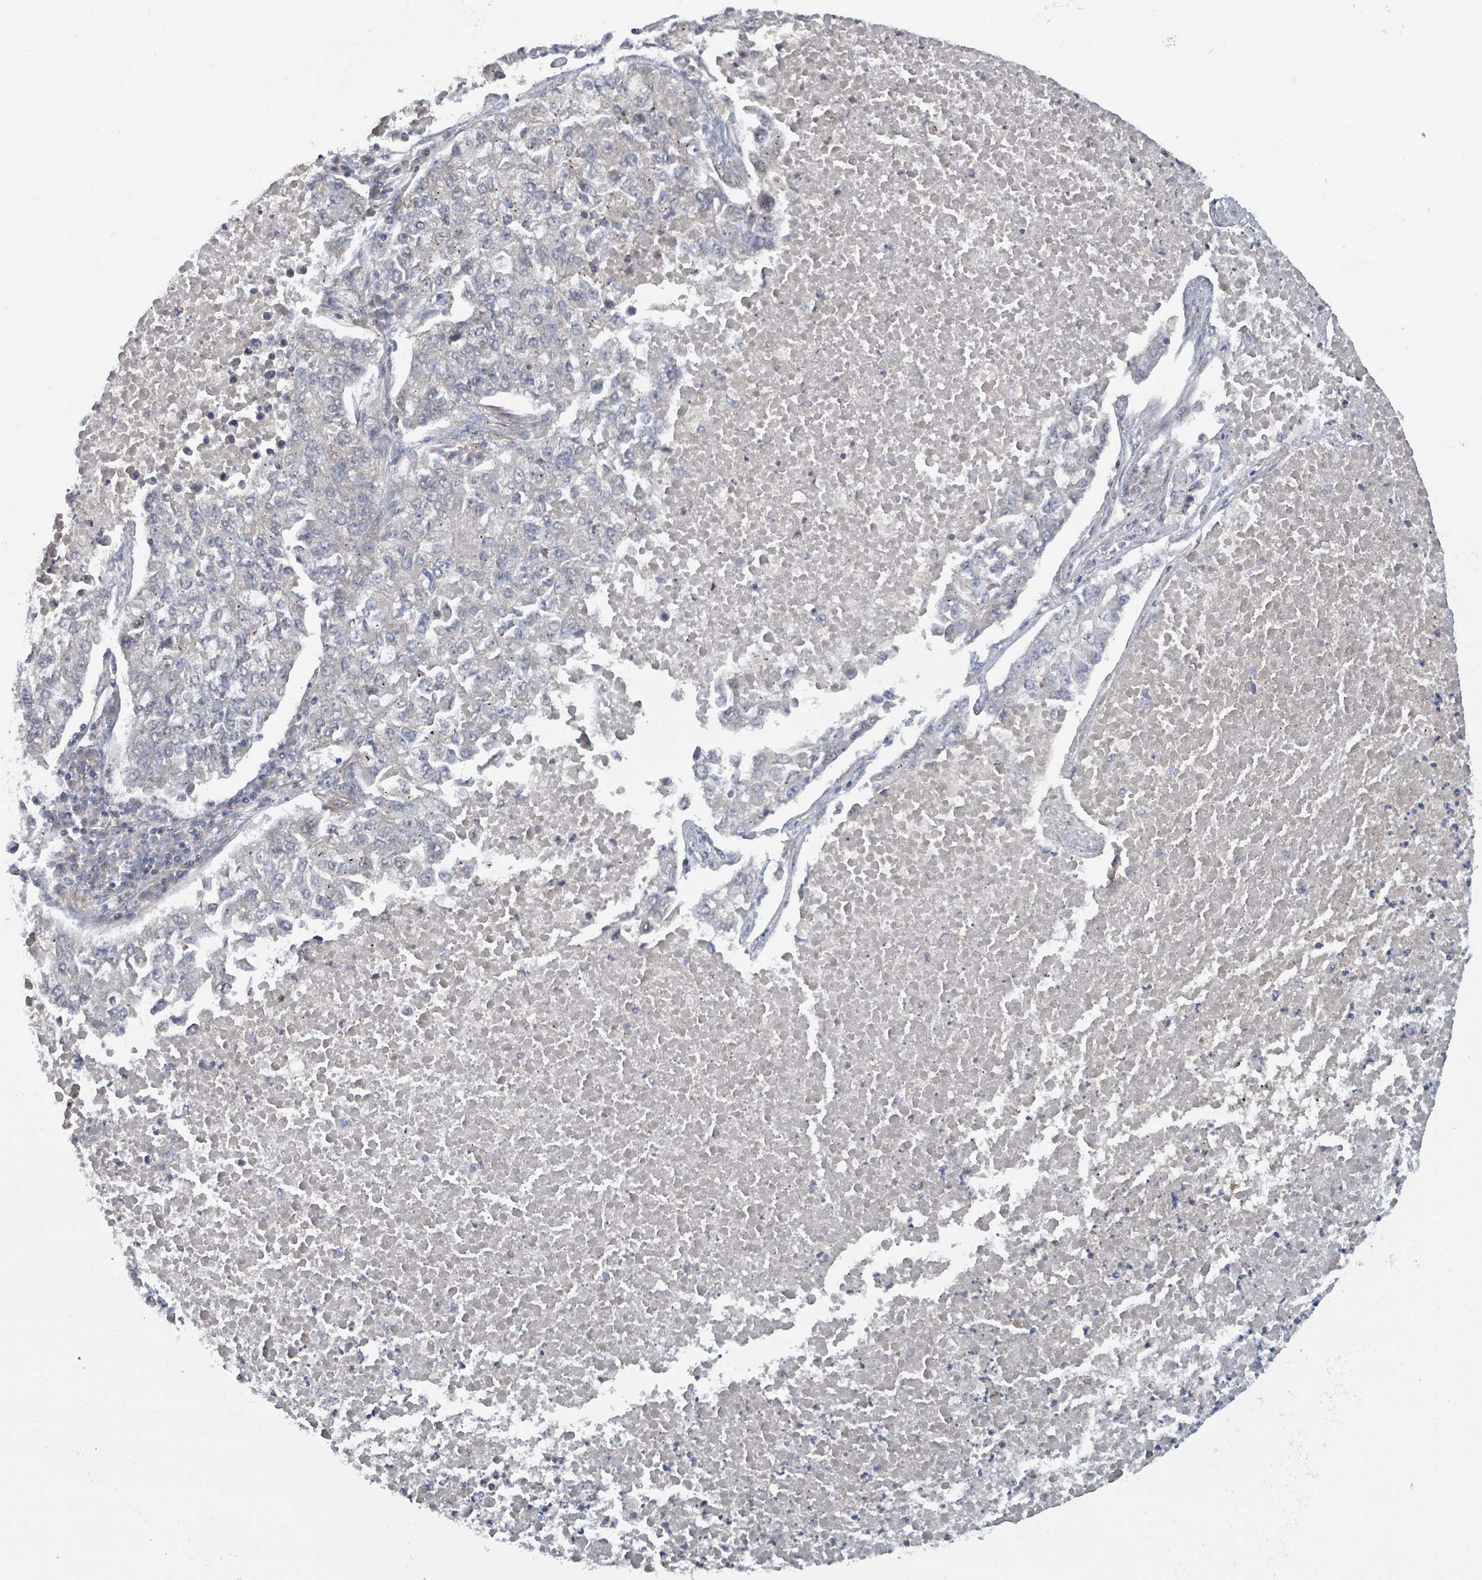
{"staining": {"intensity": "negative", "quantity": "none", "location": "none"}, "tissue": "lung cancer", "cell_type": "Tumor cells", "image_type": "cancer", "snomed": [{"axis": "morphology", "description": "Adenocarcinoma, NOS"}, {"axis": "topography", "description": "Lung"}], "caption": "The immunohistochemistry micrograph has no significant staining in tumor cells of adenocarcinoma (lung) tissue.", "gene": "COL5A3", "patient": {"sex": "male", "age": 49}}